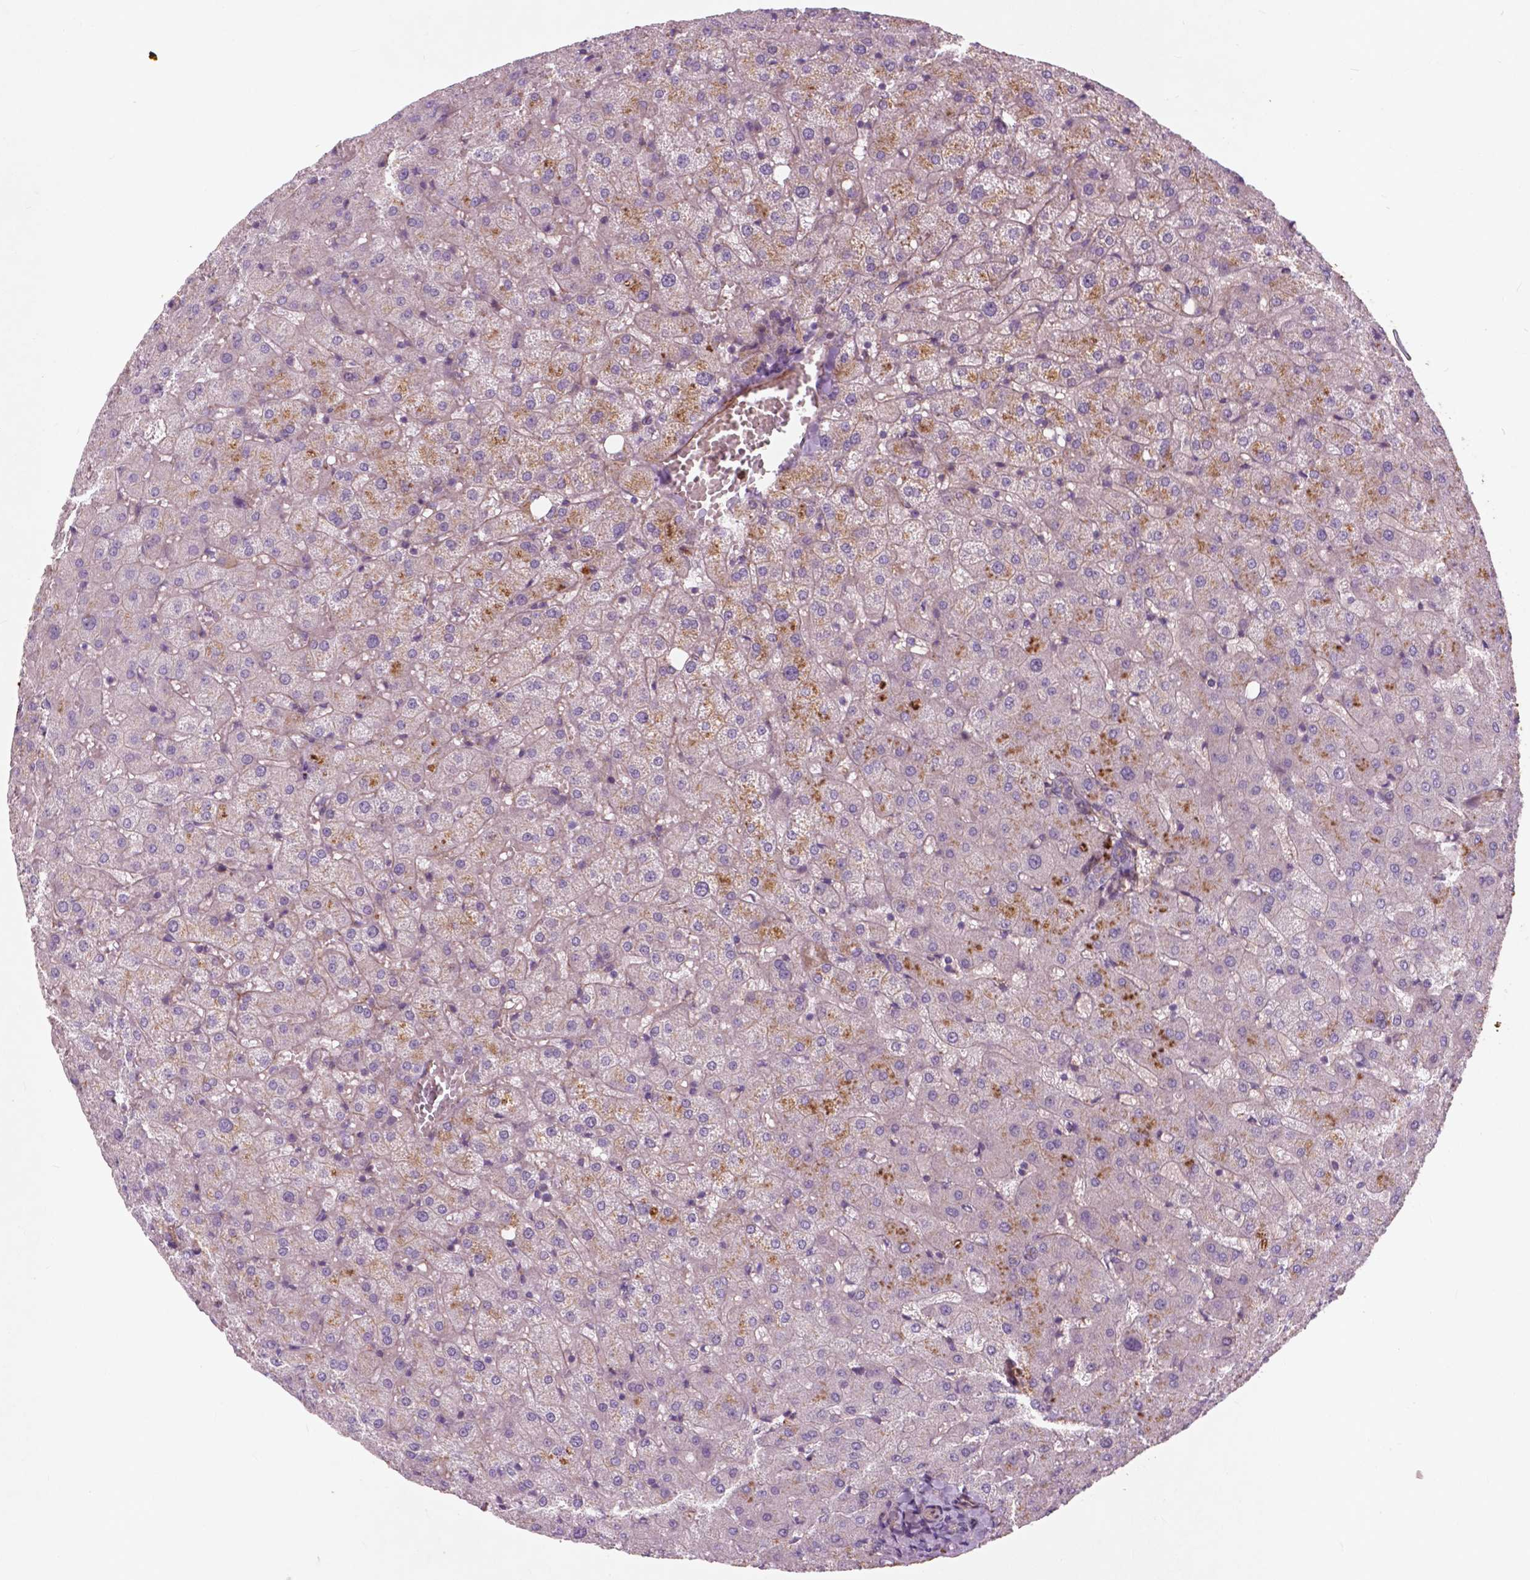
{"staining": {"intensity": "negative", "quantity": "none", "location": "none"}, "tissue": "liver", "cell_type": "Cholangiocytes", "image_type": "normal", "snomed": [{"axis": "morphology", "description": "Normal tissue, NOS"}, {"axis": "topography", "description": "Liver"}], "caption": "An immunohistochemistry histopathology image of unremarkable liver is shown. There is no staining in cholangiocytes of liver.", "gene": "RFPL4B", "patient": {"sex": "female", "age": 50}}